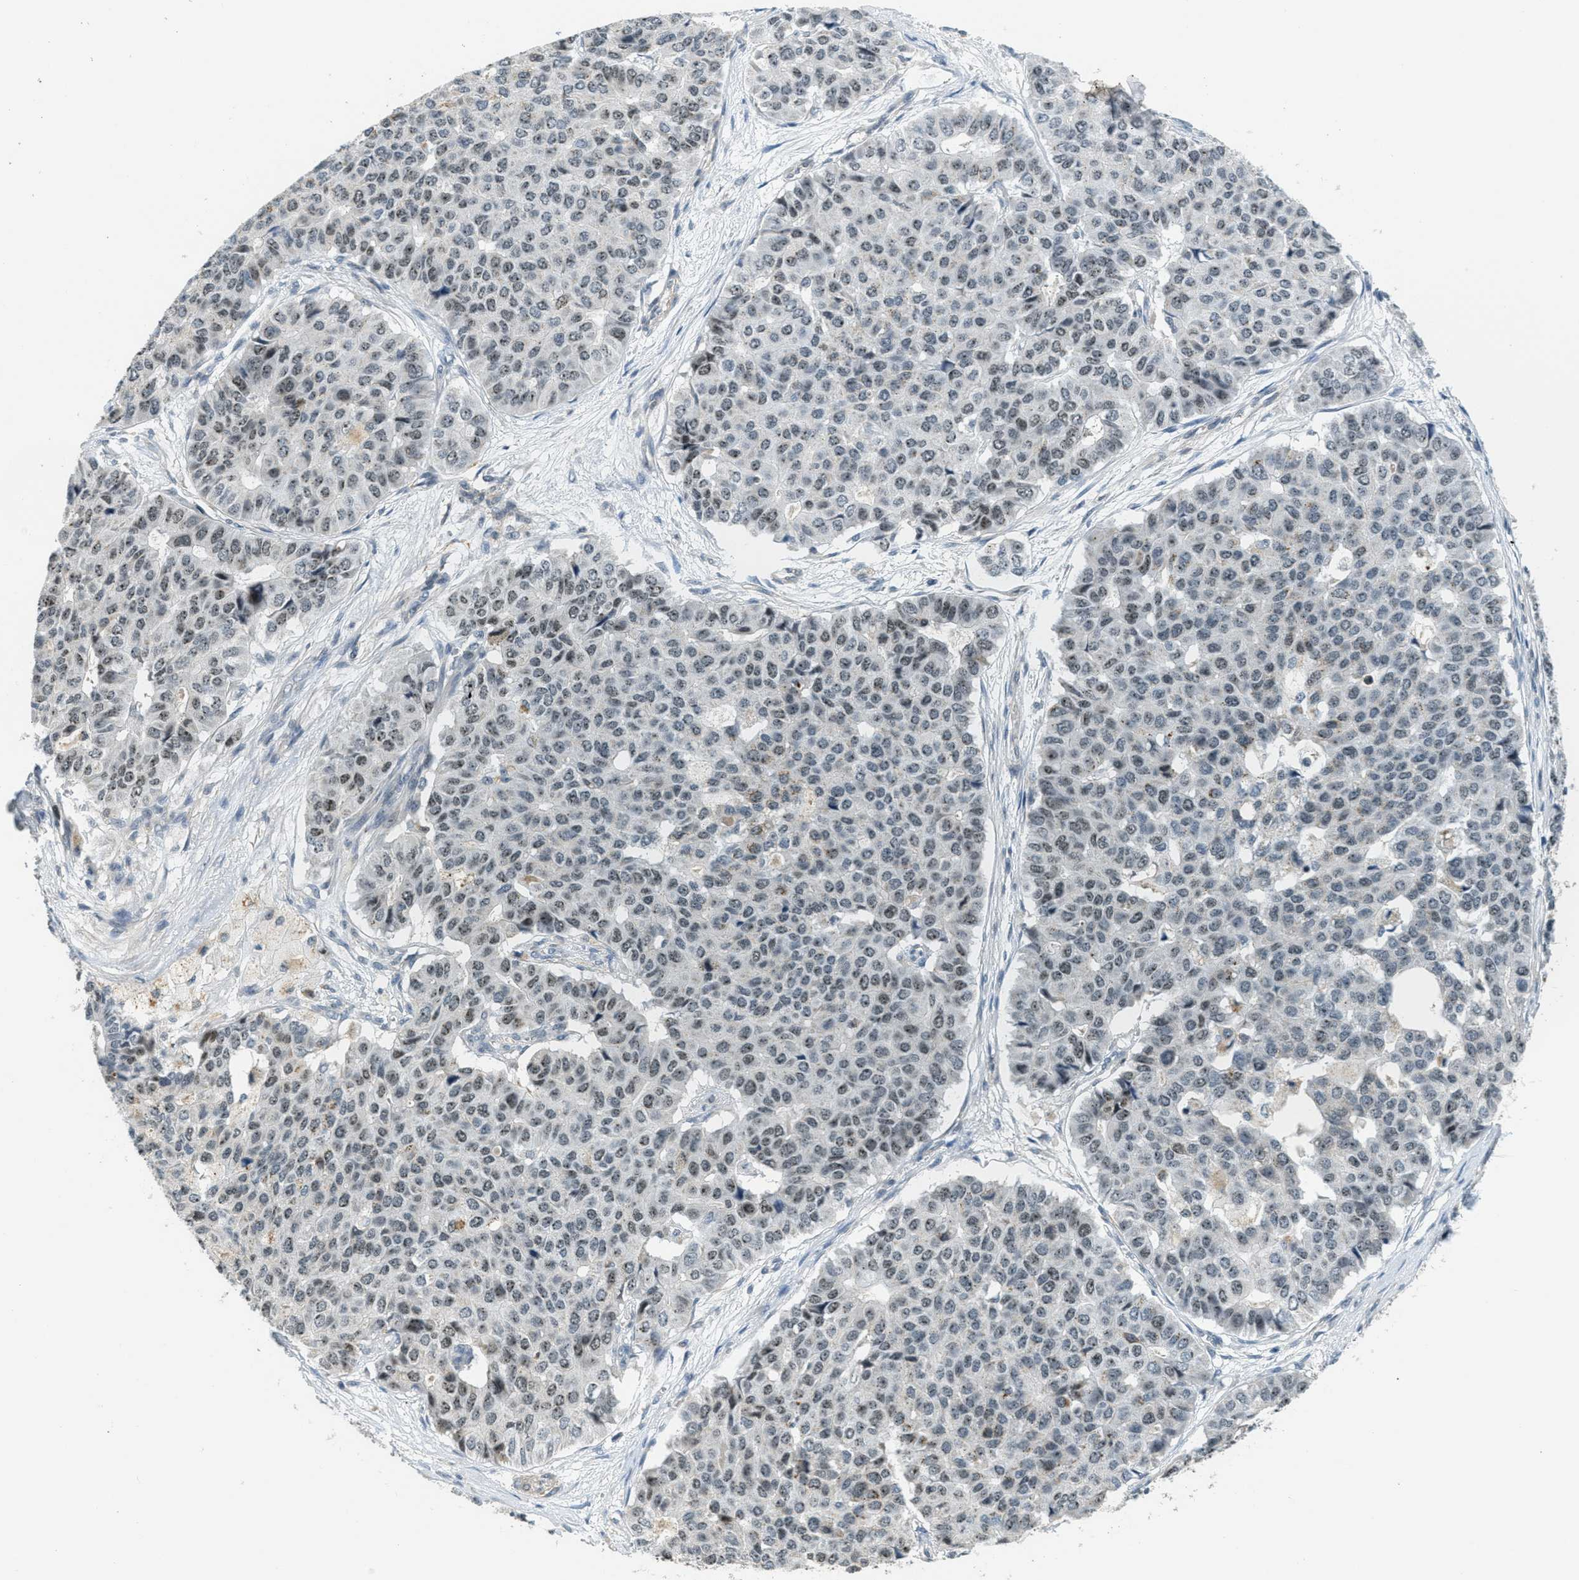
{"staining": {"intensity": "weak", "quantity": "25%-75%", "location": "nuclear"}, "tissue": "pancreatic cancer", "cell_type": "Tumor cells", "image_type": "cancer", "snomed": [{"axis": "morphology", "description": "Adenocarcinoma, NOS"}, {"axis": "topography", "description": "Pancreas"}], "caption": "There is low levels of weak nuclear staining in tumor cells of pancreatic adenocarcinoma, as demonstrated by immunohistochemical staining (brown color).", "gene": "DDX47", "patient": {"sex": "male", "age": 50}}